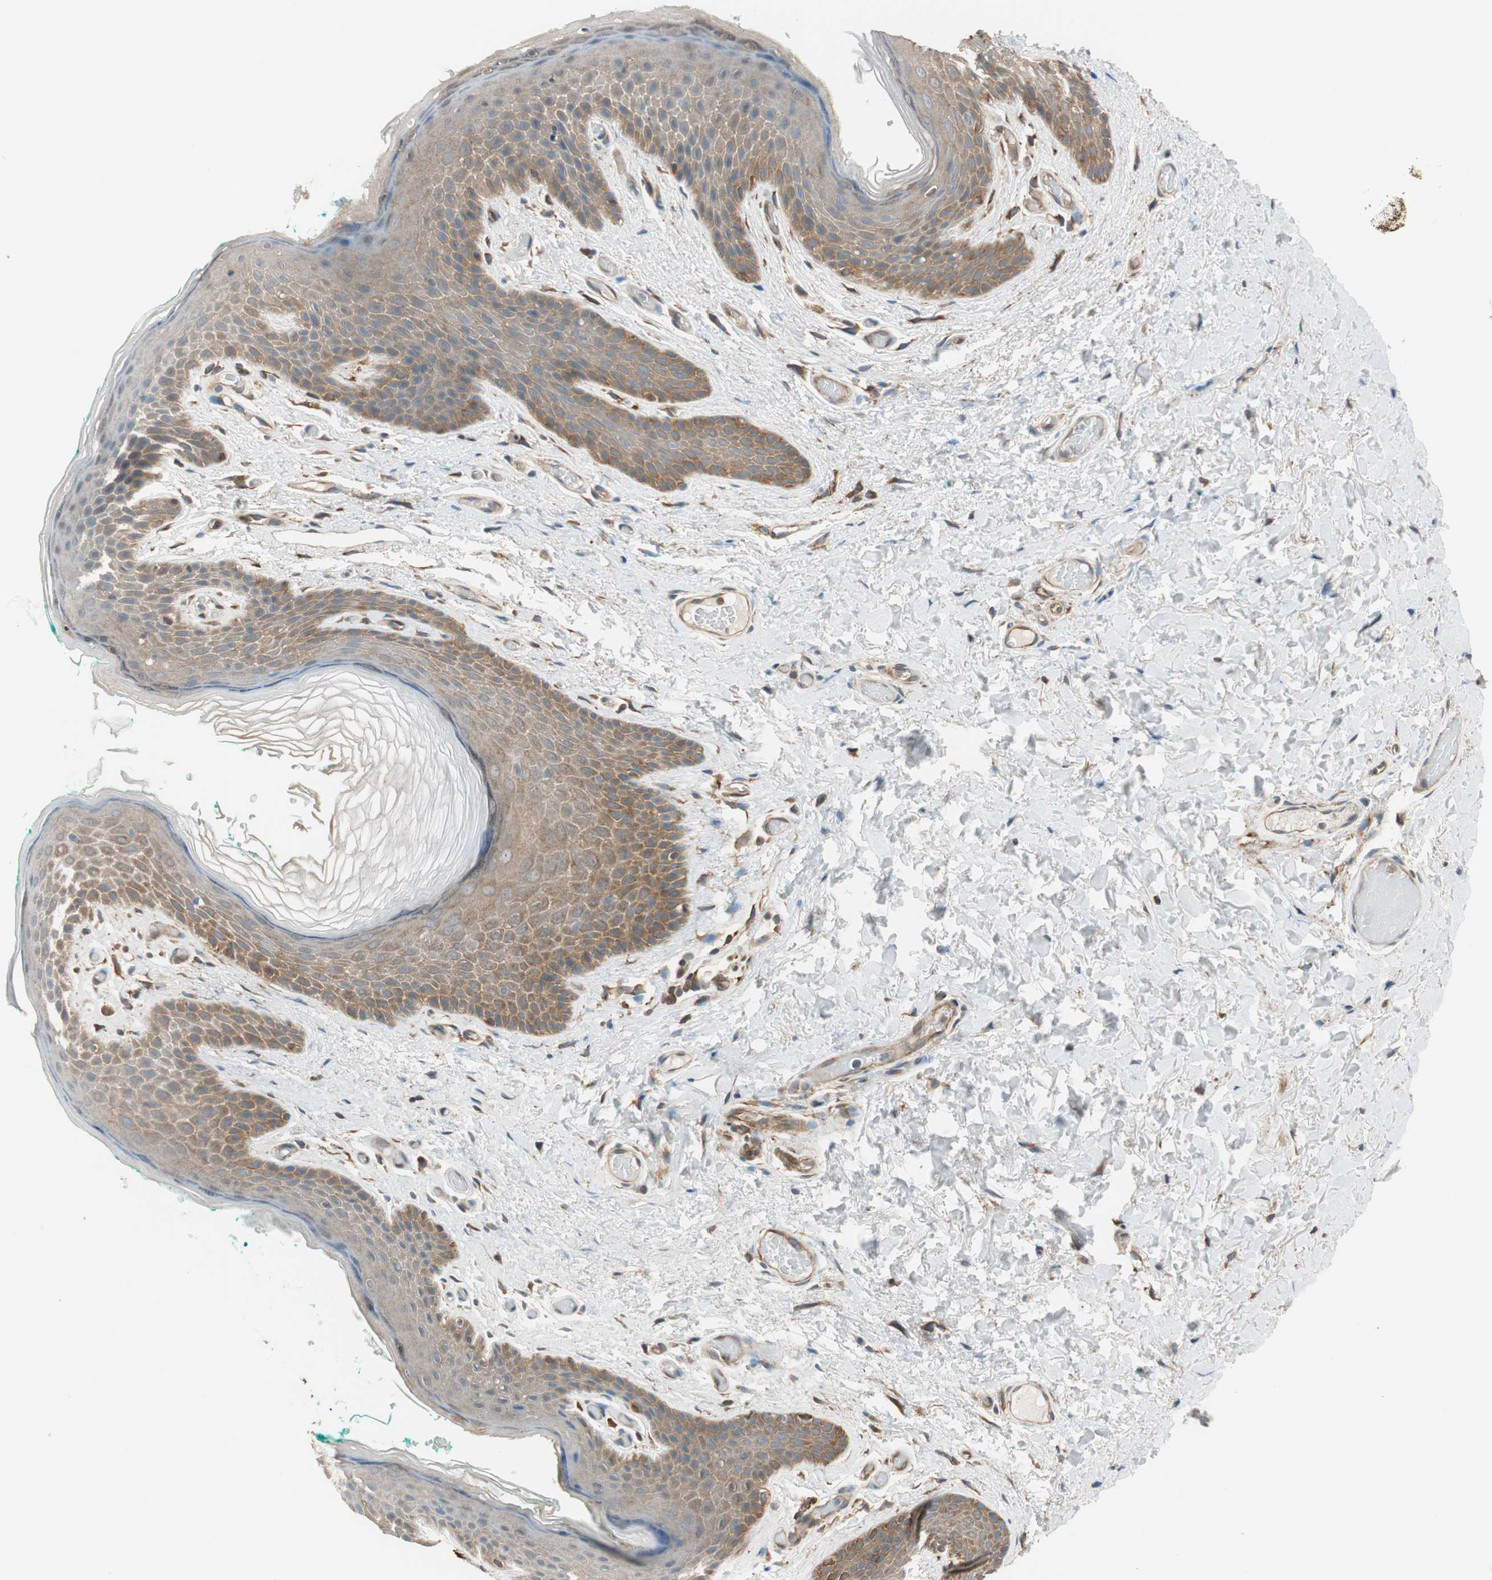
{"staining": {"intensity": "moderate", "quantity": ">75%", "location": "cytoplasmic/membranous"}, "tissue": "skin", "cell_type": "Epidermal cells", "image_type": "normal", "snomed": [{"axis": "morphology", "description": "Normal tissue, NOS"}, {"axis": "topography", "description": "Anal"}], "caption": "The image shows immunohistochemical staining of normal skin. There is moderate cytoplasmic/membranous expression is appreciated in about >75% of epidermal cells.", "gene": "WASL", "patient": {"sex": "male", "age": 74}}